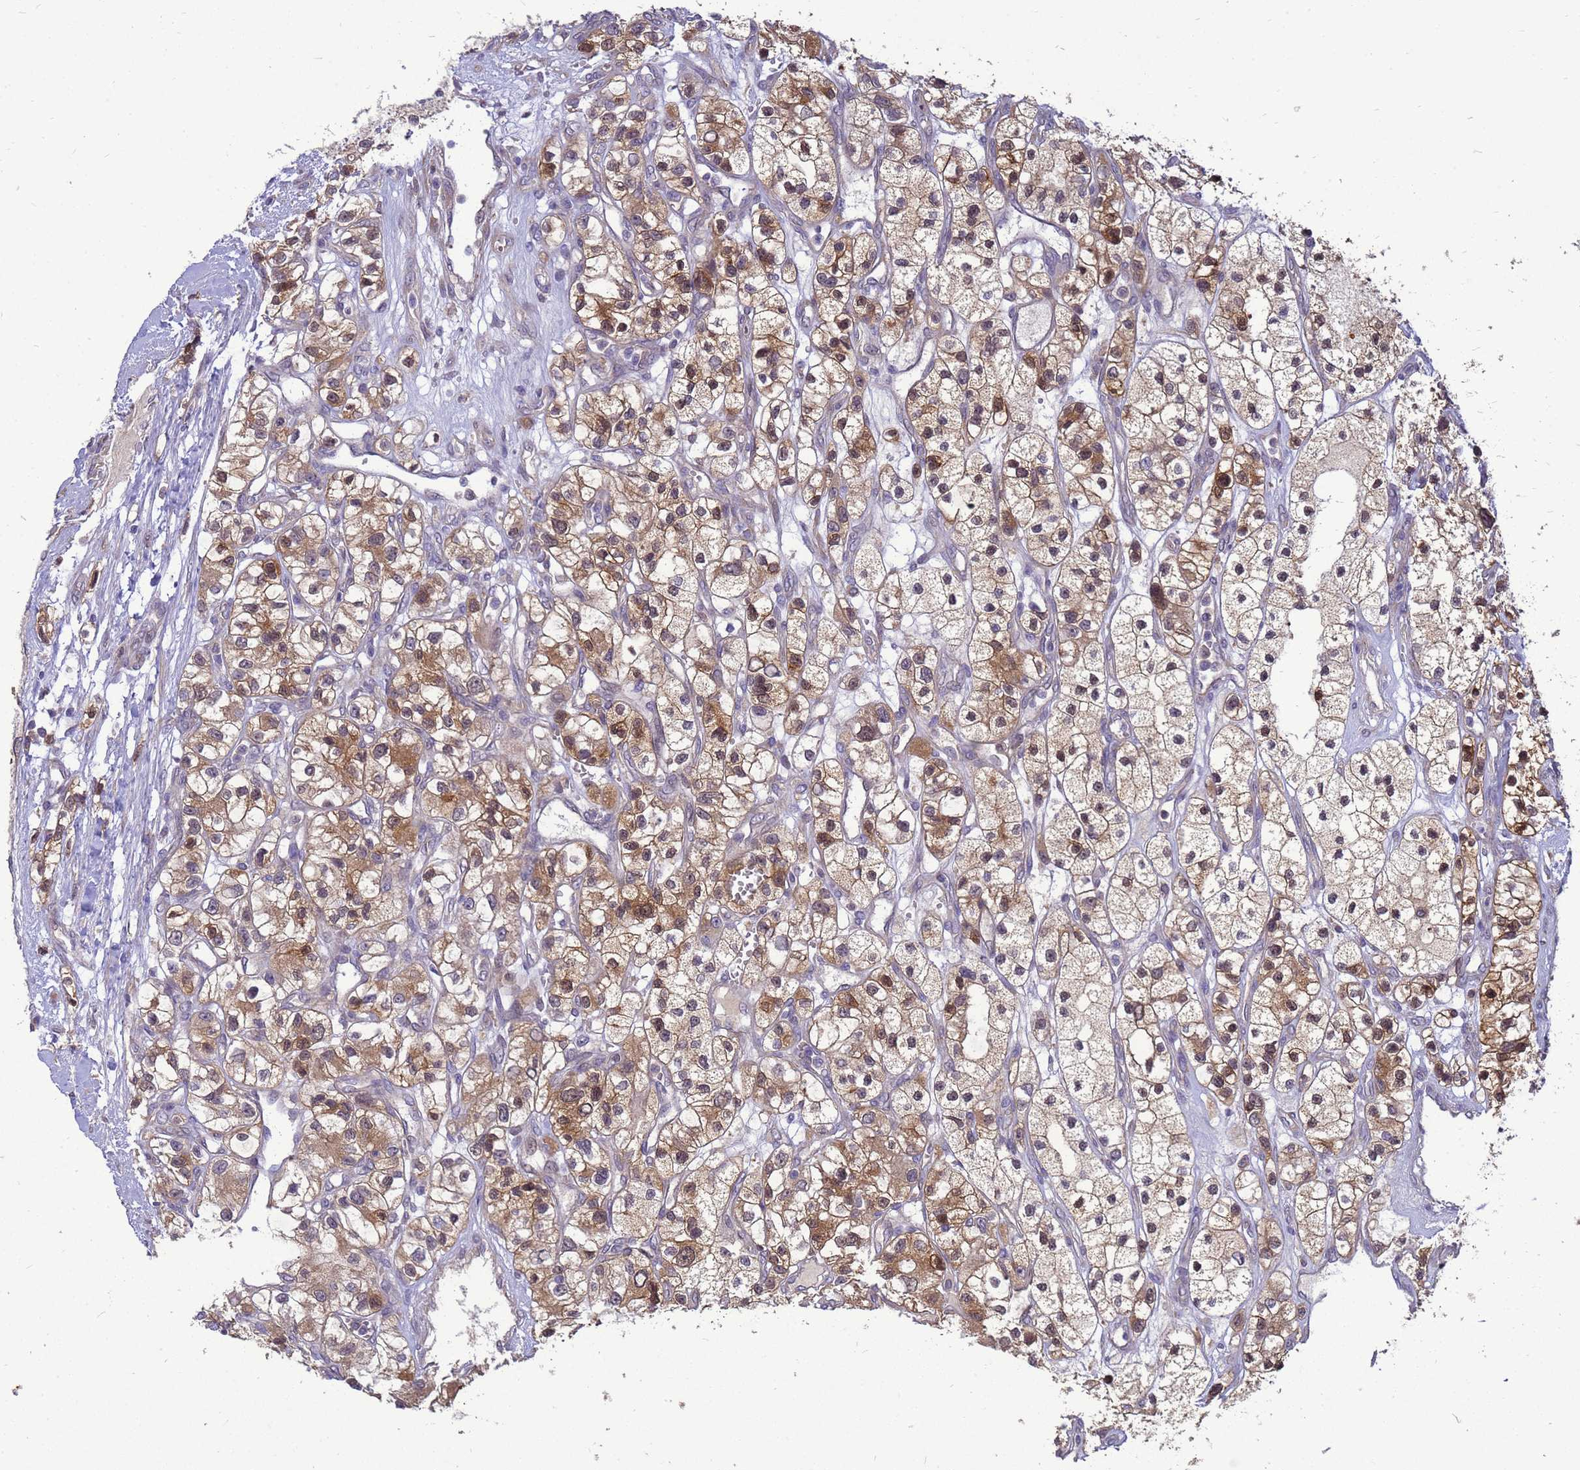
{"staining": {"intensity": "strong", "quantity": ">75%", "location": "cytoplasmic/membranous,nuclear"}, "tissue": "renal cancer", "cell_type": "Tumor cells", "image_type": "cancer", "snomed": [{"axis": "morphology", "description": "Adenocarcinoma, NOS"}, {"axis": "topography", "description": "Kidney"}], "caption": "This is a histology image of immunohistochemistry staining of renal cancer (adenocarcinoma), which shows strong expression in the cytoplasmic/membranous and nuclear of tumor cells.", "gene": "EIF4EBP3", "patient": {"sex": "female", "age": 57}}